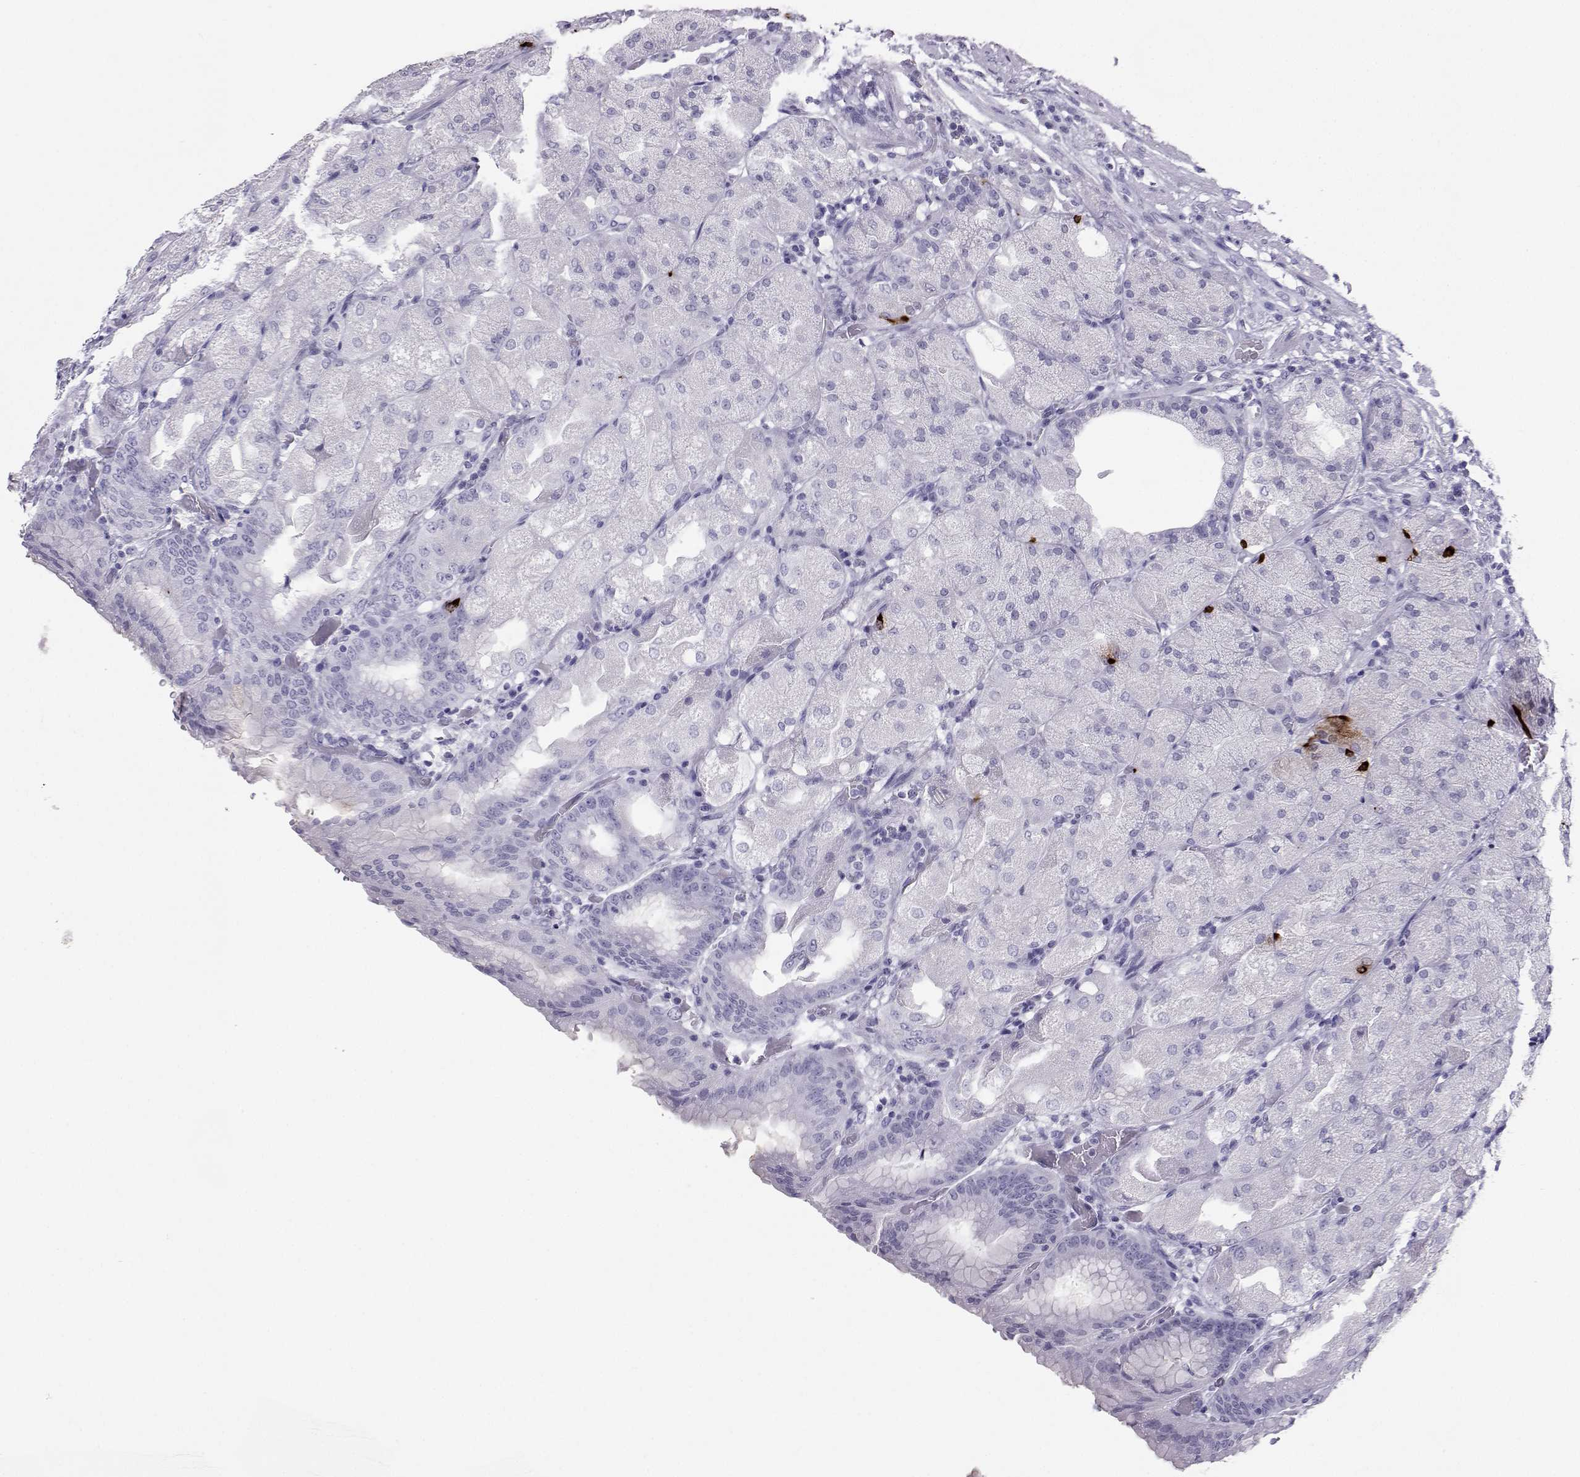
{"staining": {"intensity": "strong", "quantity": "<25%", "location": "cytoplasmic/membranous"}, "tissue": "stomach", "cell_type": "Glandular cells", "image_type": "normal", "snomed": [{"axis": "morphology", "description": "Normal tissue, NOS"}, {"axis": "topography", "description": "Stomach, upper"}, {"axis": "topography", "description": "Stomach"}, {"axis": "topography", "description": "Stomach, lower"}], "caption": "A high-resolution micrograph shows immunohistochemistry staining of benign stomach, which demonstrates strong cytoplasmic/membranous staining in about <25% of glandular cells.", "gene": "SST", "patient": {"sex": "male", "age": 62}}